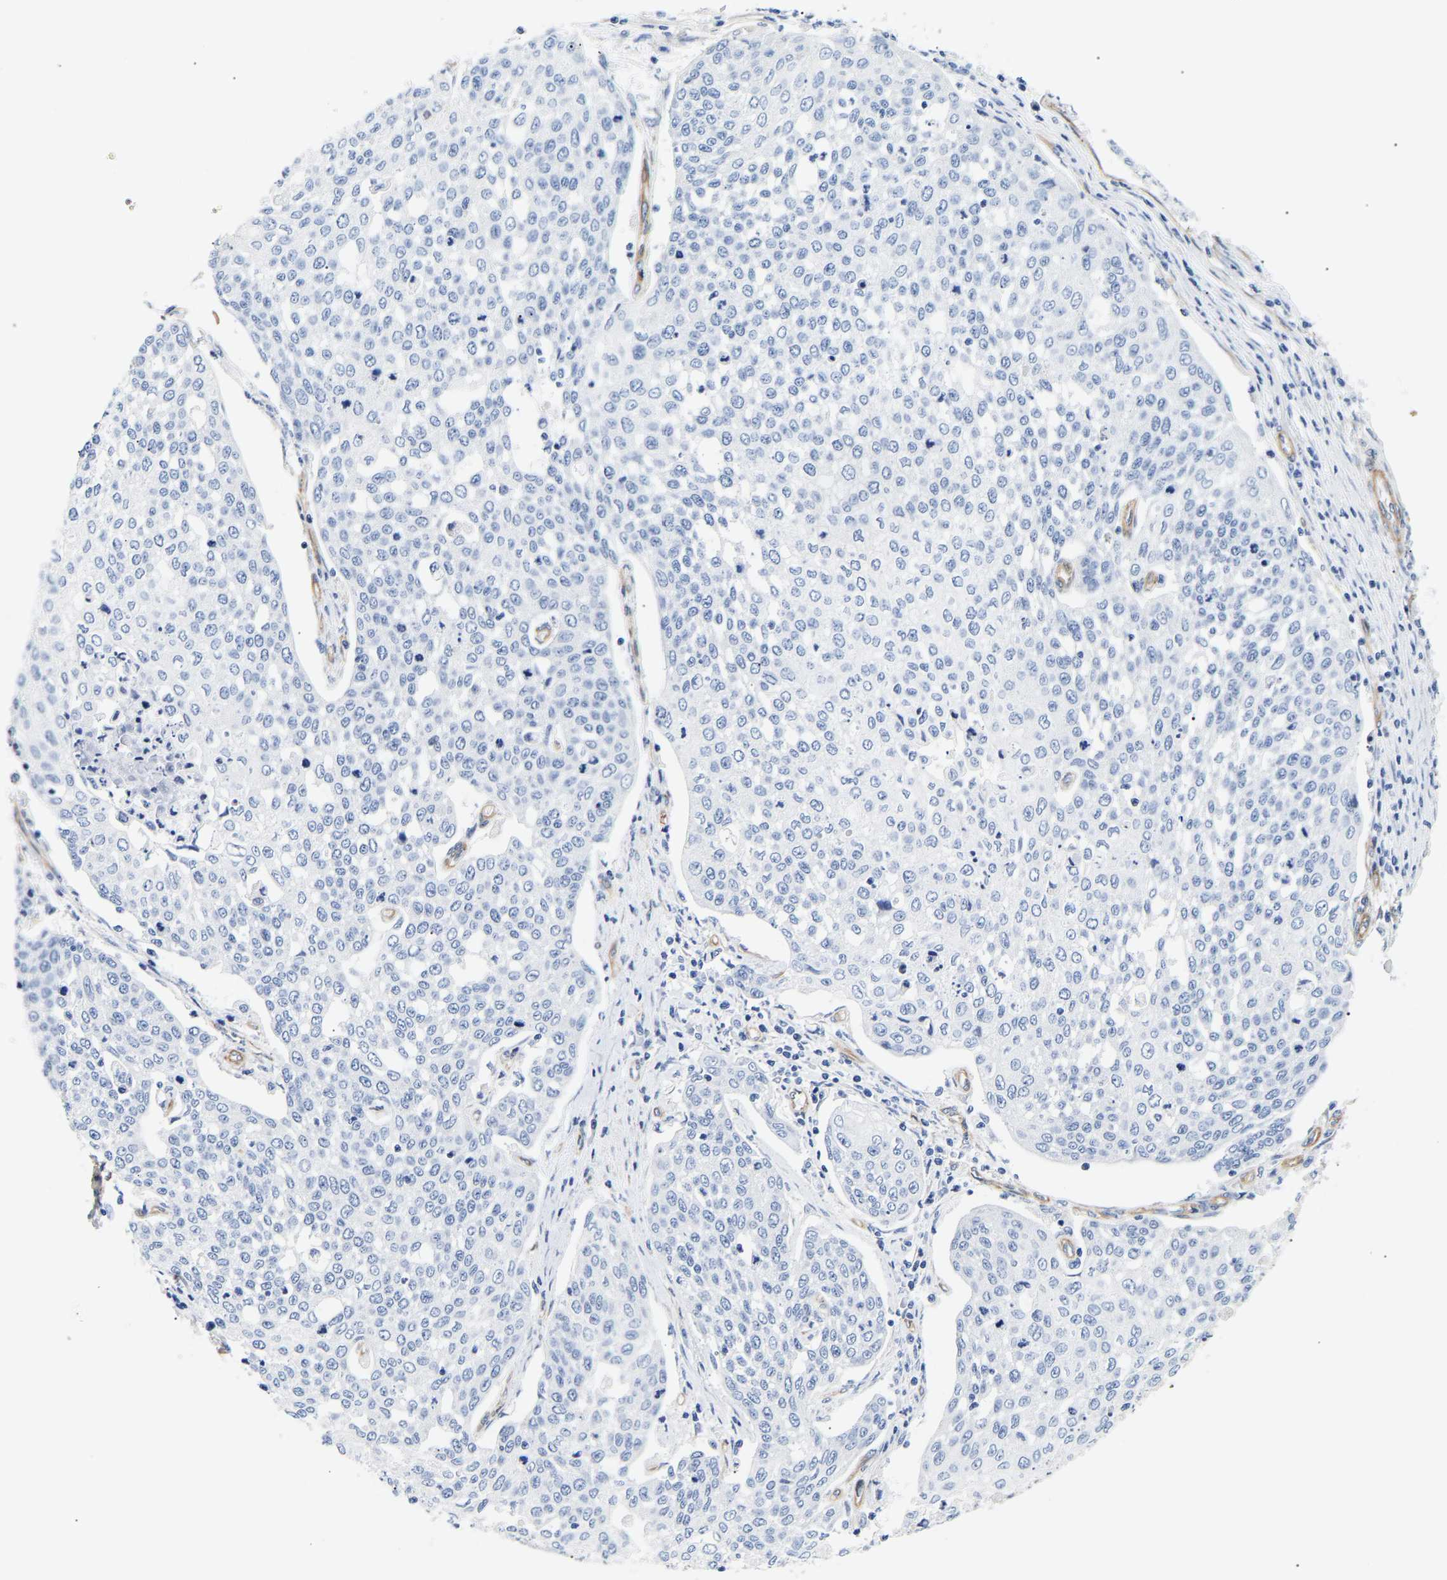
{"staining": {"intensity": "negative", "quantity": "none", "location": "none"}, "tissue": "cervical cancer", "cell_type": "Tumor cells", "image_type": "cancer", "snomed": [{"axis": "morphology", "description": "Squamous cell carcinoma, NOS"}, {"axis": "topography", "description": "Cervix"}], "caption": "Cervical cancer (squamous cell carcinoma) was stained to show a protein in brown. There is no significant expression in tumor cells.", "gene": "IGFBP7", "patient": {"sex": "female", "age": 34}}